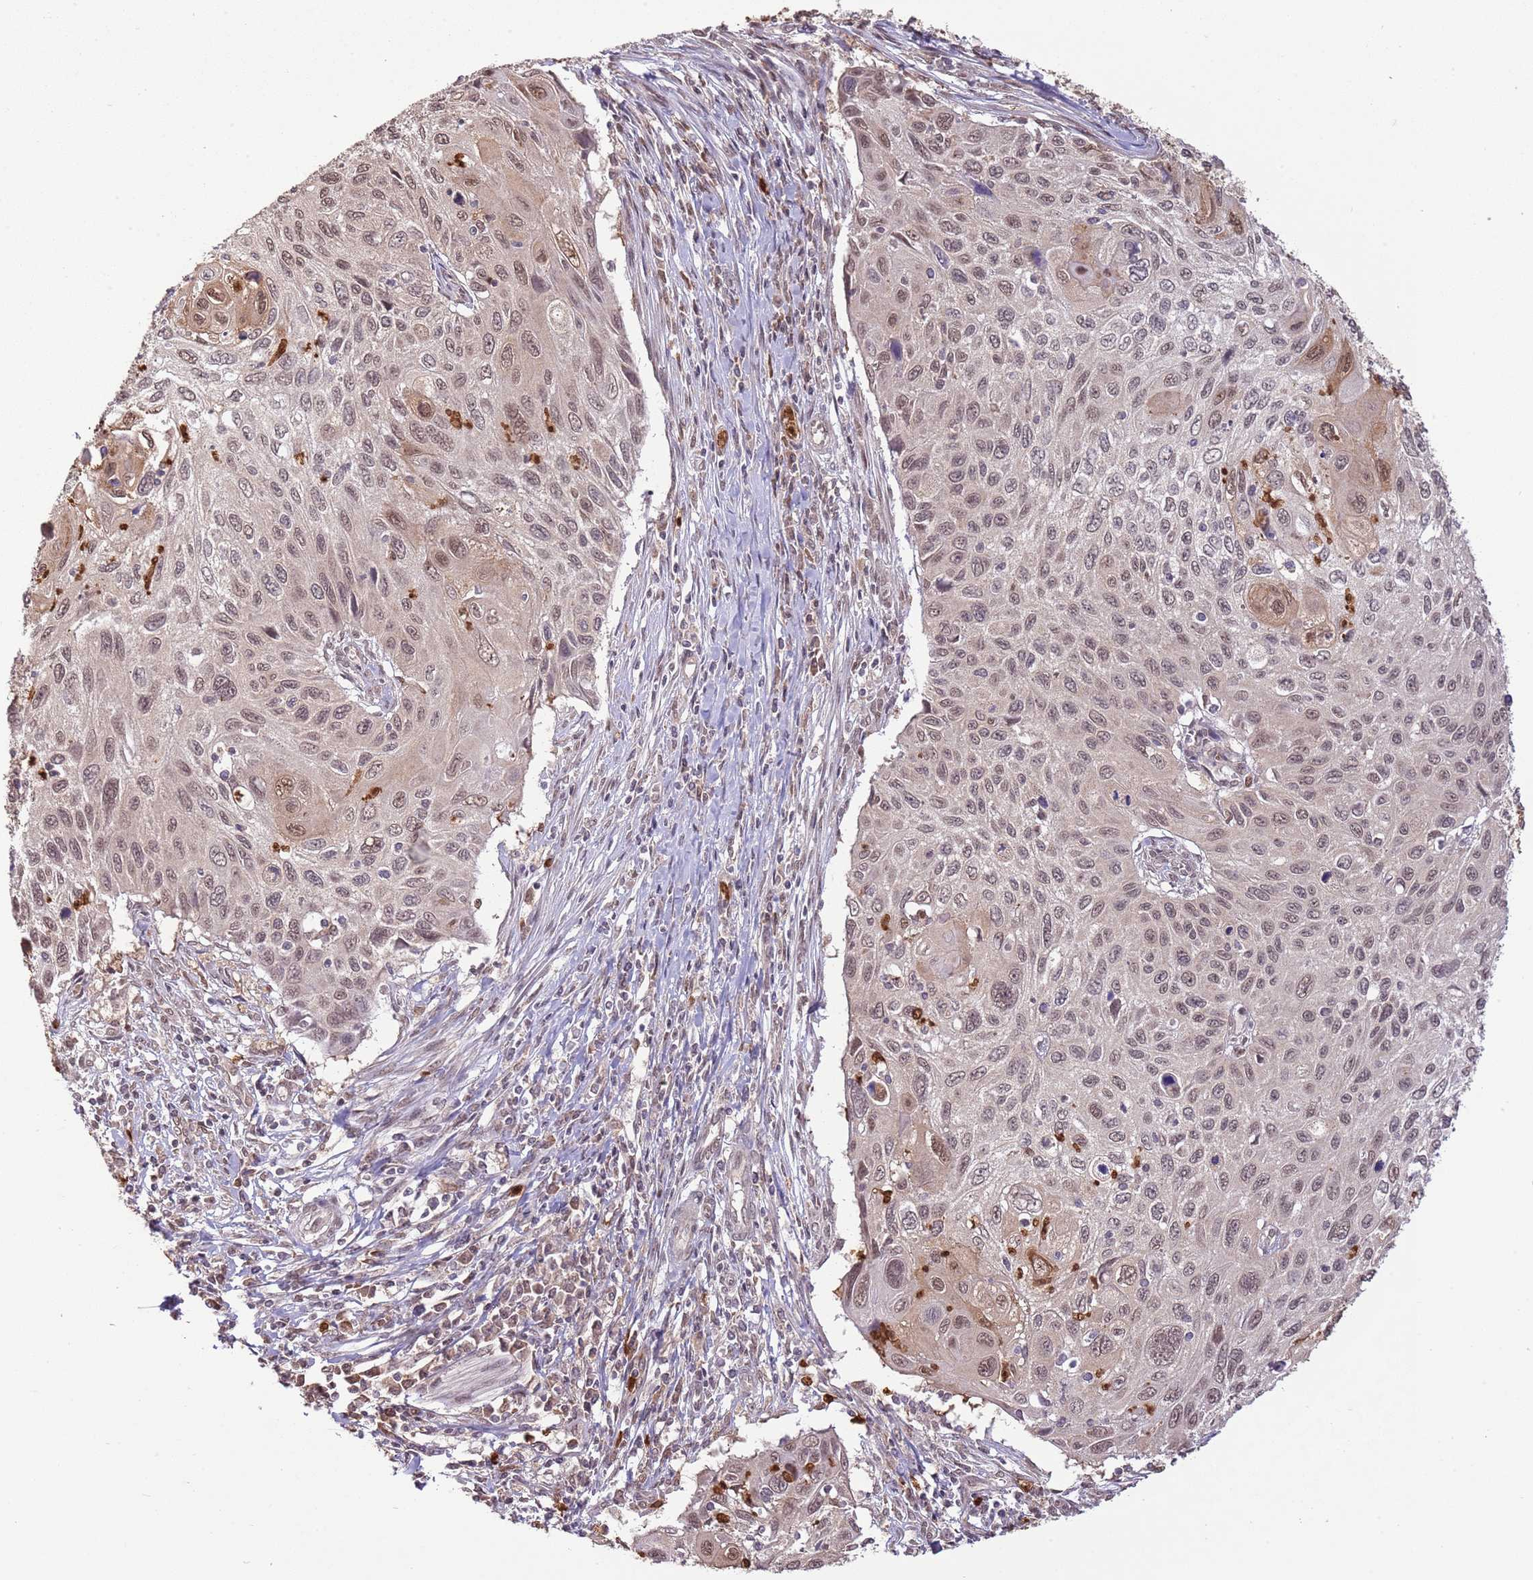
{"staining": {"intensity": "moderate", "quantity": ">75%", "location": "cytoplasmic/membranous,nuclear"}, "tissue": "cervical cancer", "cell_type": "Tumor cells", "image_type": "cancer", "snomed": [{"axis": "morphology", "description": "Squamous cell carcinoma, NOS"}, {"axis": "topography", "description": "Cervix"}], "caption": "Squamous cell carcinoma (cervical) stained with immunohistochemistry (IHC) displays moderate cytoplasmic/membranous and nuclear expression in about >75% of tumor cells.", "gene": "AMIGO1", "patient": {"sex": "female", "age": 70}}